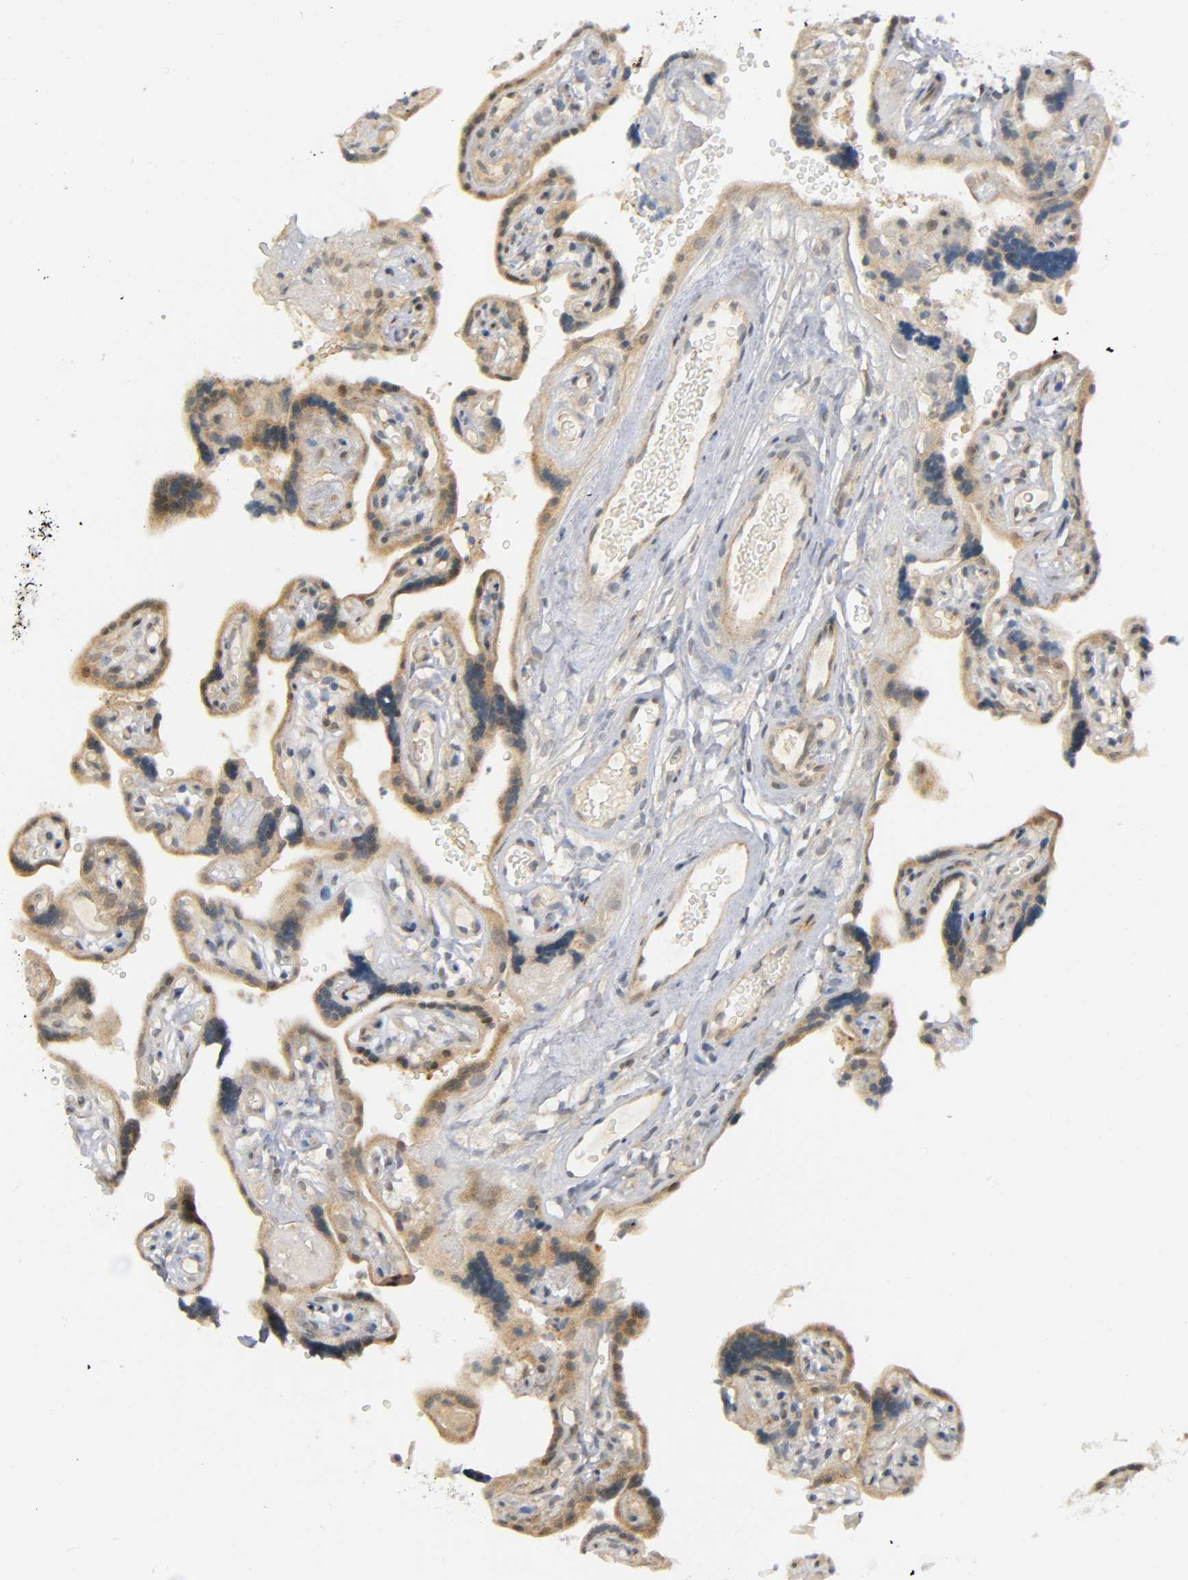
{"staining": {"intensity": "moderate", "quantity": ">75%", "location": "cytoplasmic/membranous"}, "tissue": "placenta", "cell_type": "Trophoblastic cells", "image_type": "normal", "snomed": [{"axis": "morphology", "description": "Normal tissue, NOS"}, {"axis": "topography", "description": "Placenta"}], "caption": "DAB immunohistochemical staining of normal human placenta exhibits moderate cytoplasmic/membranous protein positivity in about >75% of trophoblastic cells.", "gene": "MAPK8", "patient": {"sex": "female", "age": 30}}